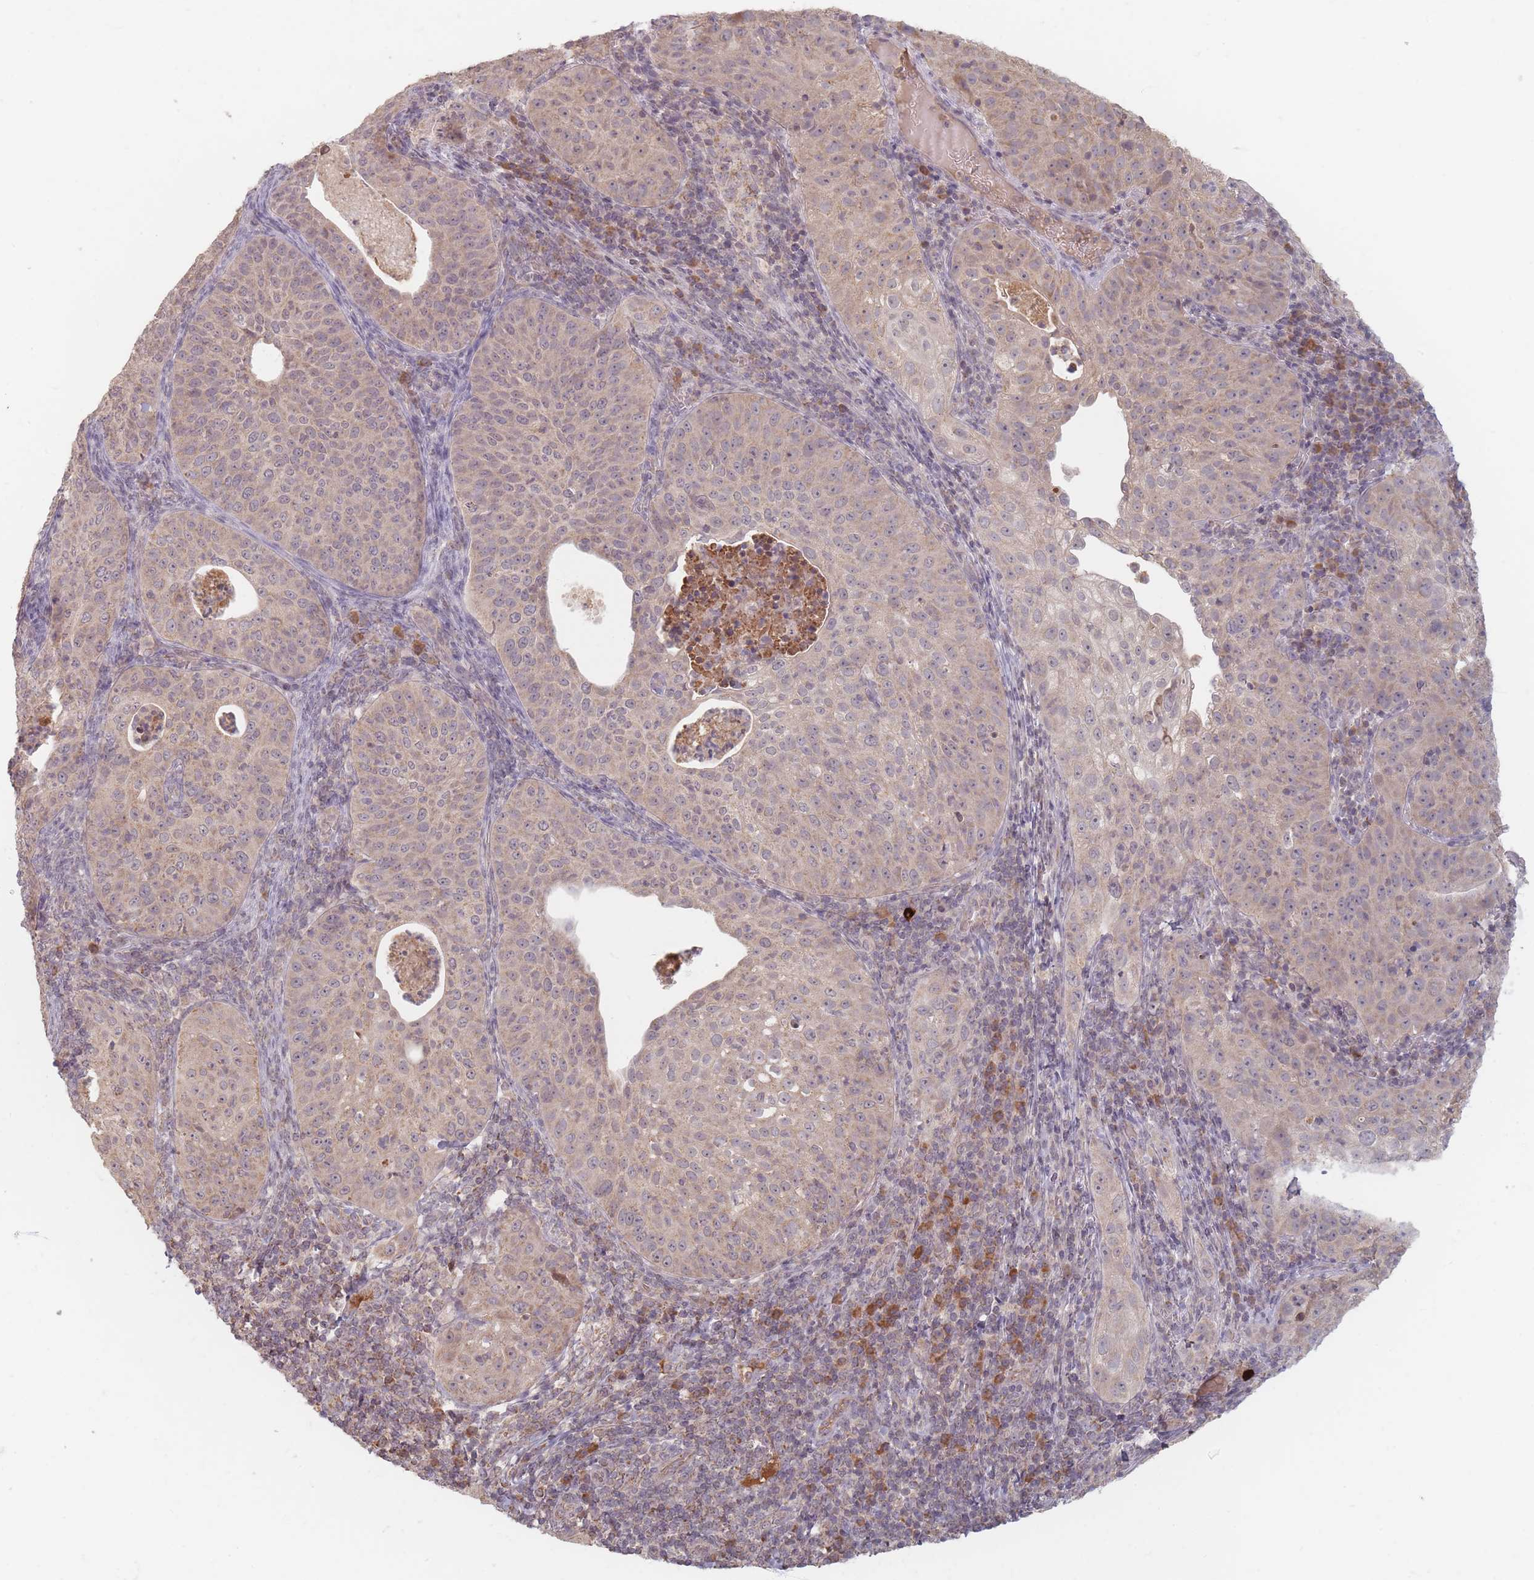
{"staining": {"intensity": "weak", "quantity": "<25%", "location": "cytoplasmic/membranous"}, "tissue": "cervical cancer", "cell_type": "Tumor cells", "image_type": "cancer", "snomed": [{"axis": "morphology", "description": "Squamous cell carcinoma, NOS"}, {"axis": "topography", "description": "Cervix"}], "caption": "This photomicrograph is of cervical cancer stained with IHC to label a protein in brown with the nuclei are counter-stained blue. There is no staining in tumor cells.", "gene": "OR2M4", "patient": {"sex": "female", "age": 52}}